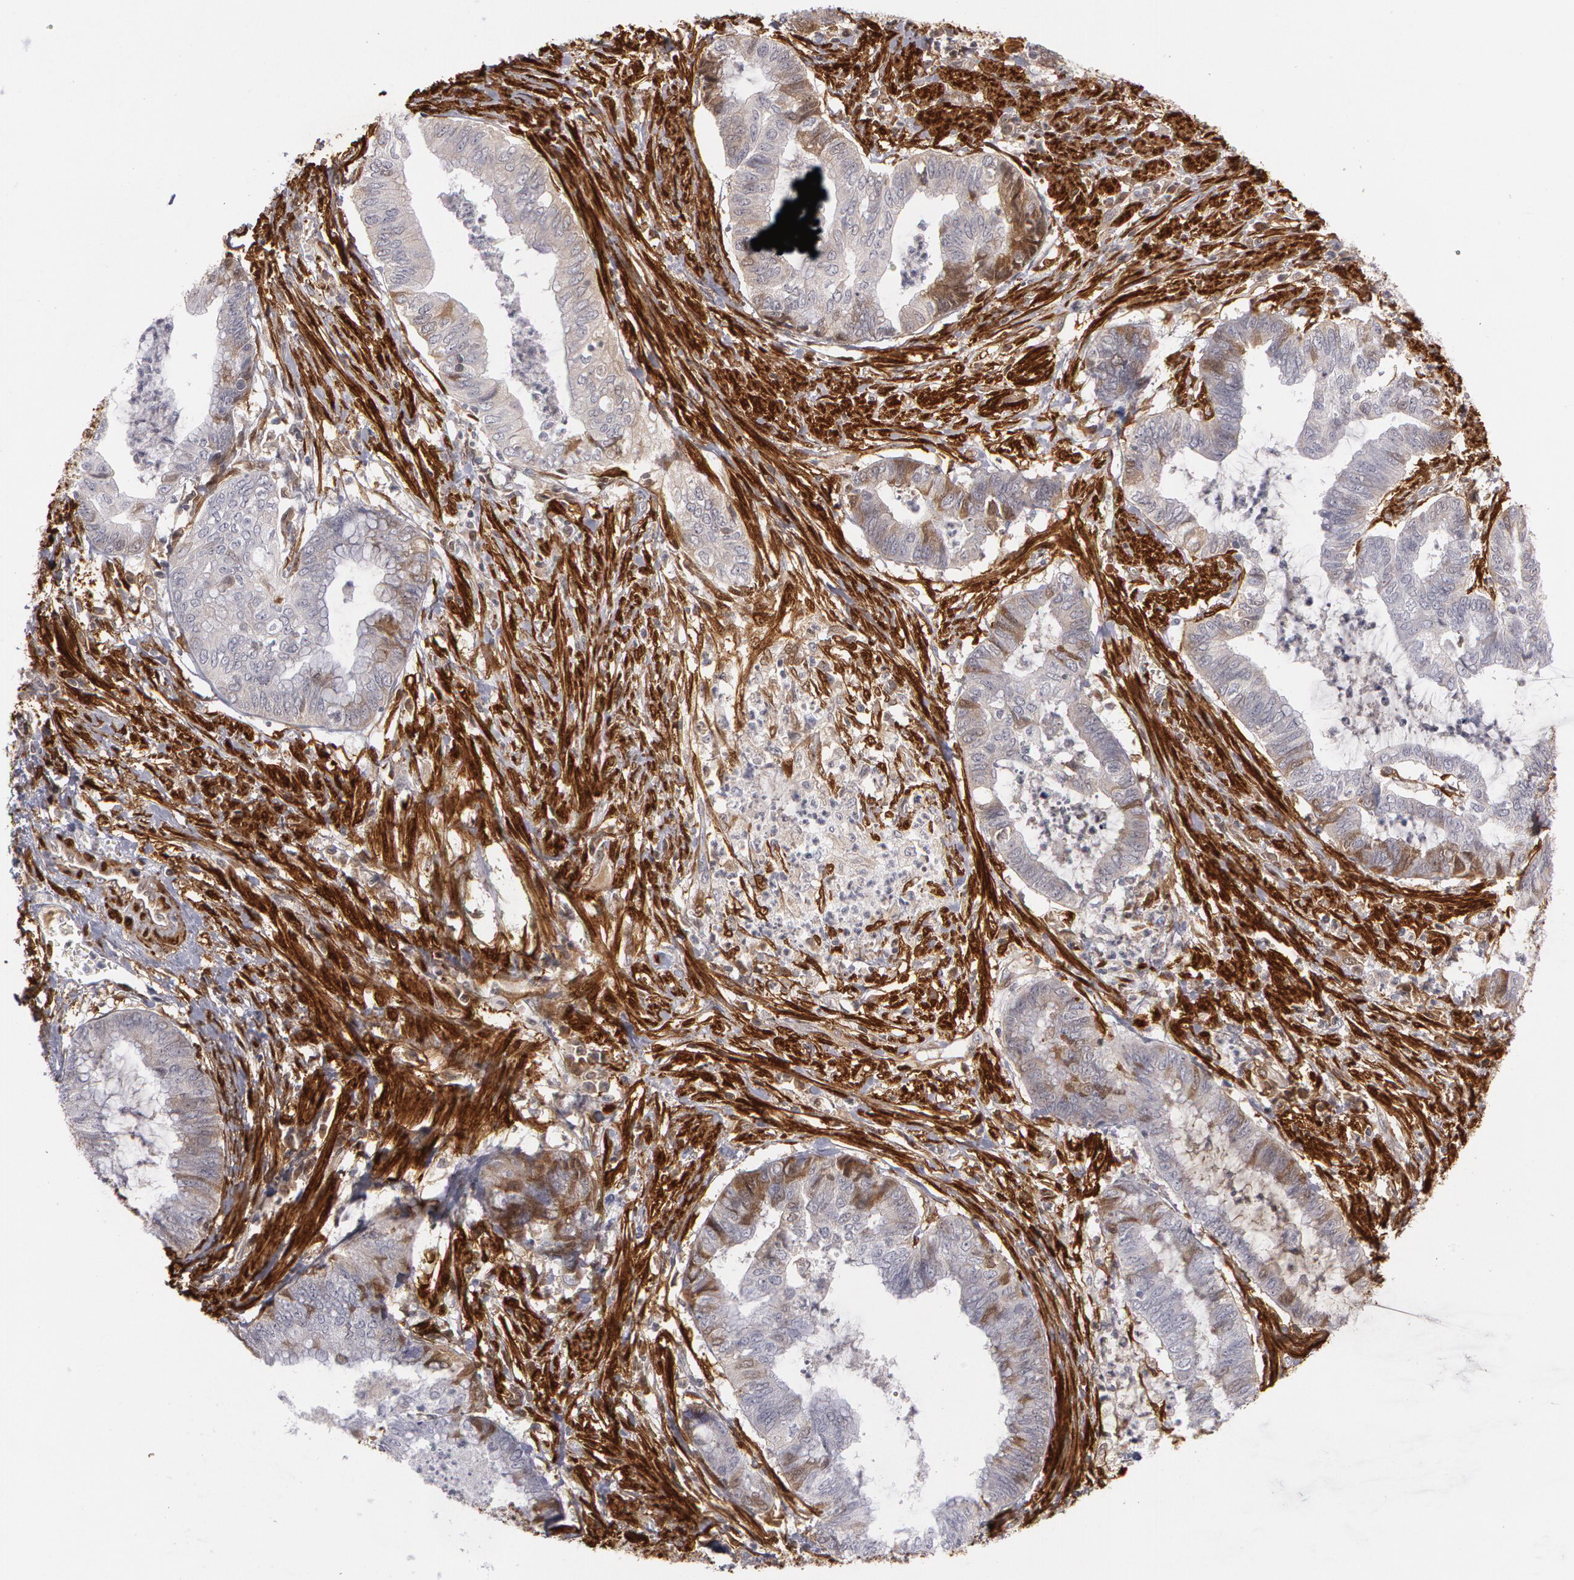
{"staining": {"intensity": "weak", "quantity": "<25%", "location": "cytoplasmic/membranous"}, "tissue": "endometrial cancer", "cell_type": "Tumor cells", "image_type": "cancer", "snomed": [{"axis": "morphology", "description": "Necrosis, NOS"}, {"axis": "morphology", "description": "Adenocarcinoma, NOS"}, {"axis": "topography", "description": "Endometrium"}], "caption": "This is an IHC photomicrograph of human endometrial cancer (adenocarcinoma). There is no positivity in tumor cells.", "gene": "TAGLN", "patient": {"sex": "female", "age": 79}}